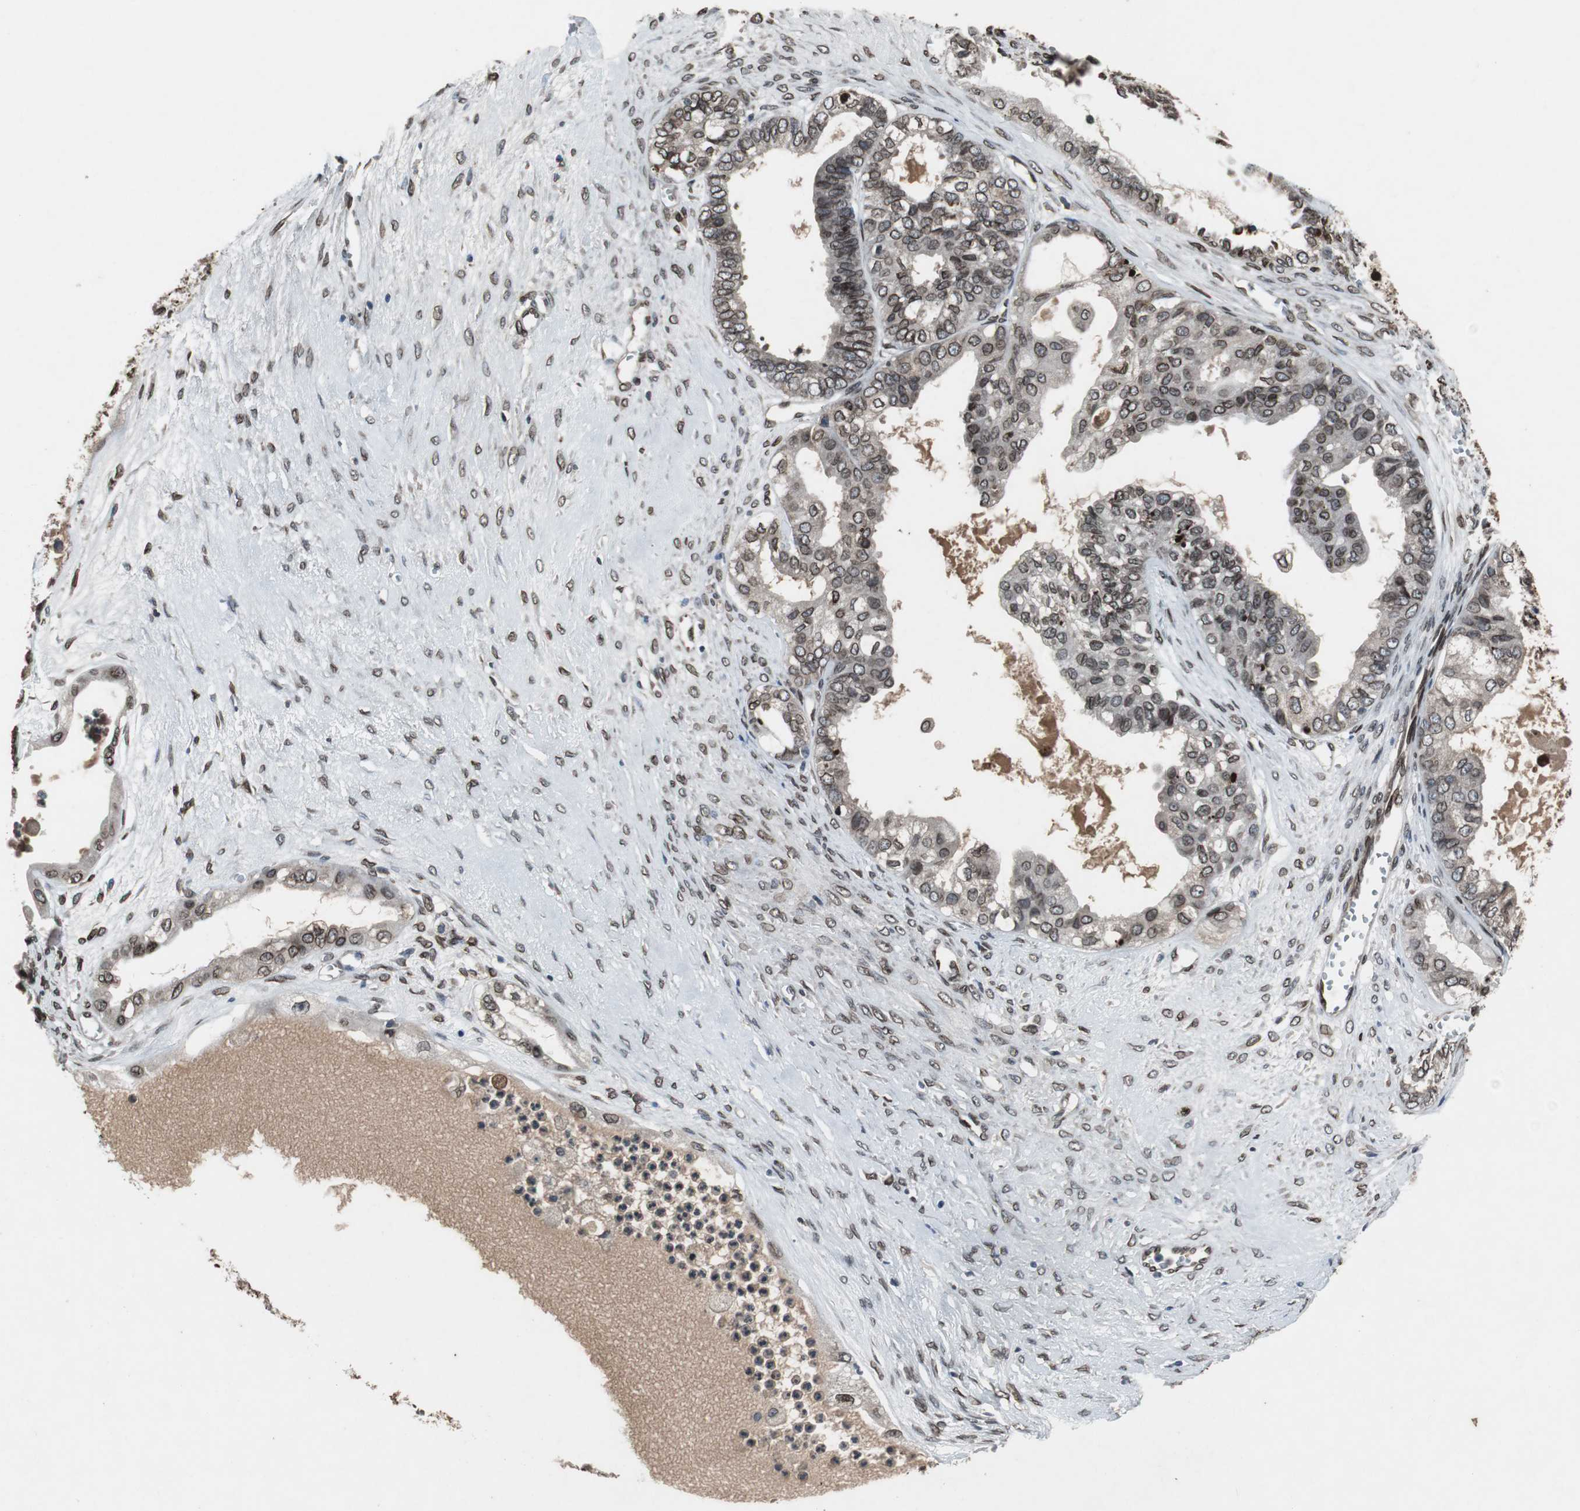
{"staining": {"intensity": "strong", "quantity": ">75%", "location": "cytoplasmic/membranous,nuclear"}, "tissue": "ovarian cancer", "cell_type": "Tumor cells", "image_type": "cancer", "snomed": [{"axis": "morphology", "description": "Carcinoma, NOS"}, {"axis": "morphology", "description": "Carcinoma, endometroid"}, {"axis": "topography", "description": "Ovary"}], "caption": "Immunohistochemical staining of ovarian cancer (endometroid carcinoma) displays high levels of strong cytoplasmic/membranous and nuclear staining in approximately >75% of tumor cells.", "gene": "LMNA", "patient": {"sex": "female", "age": 50}}